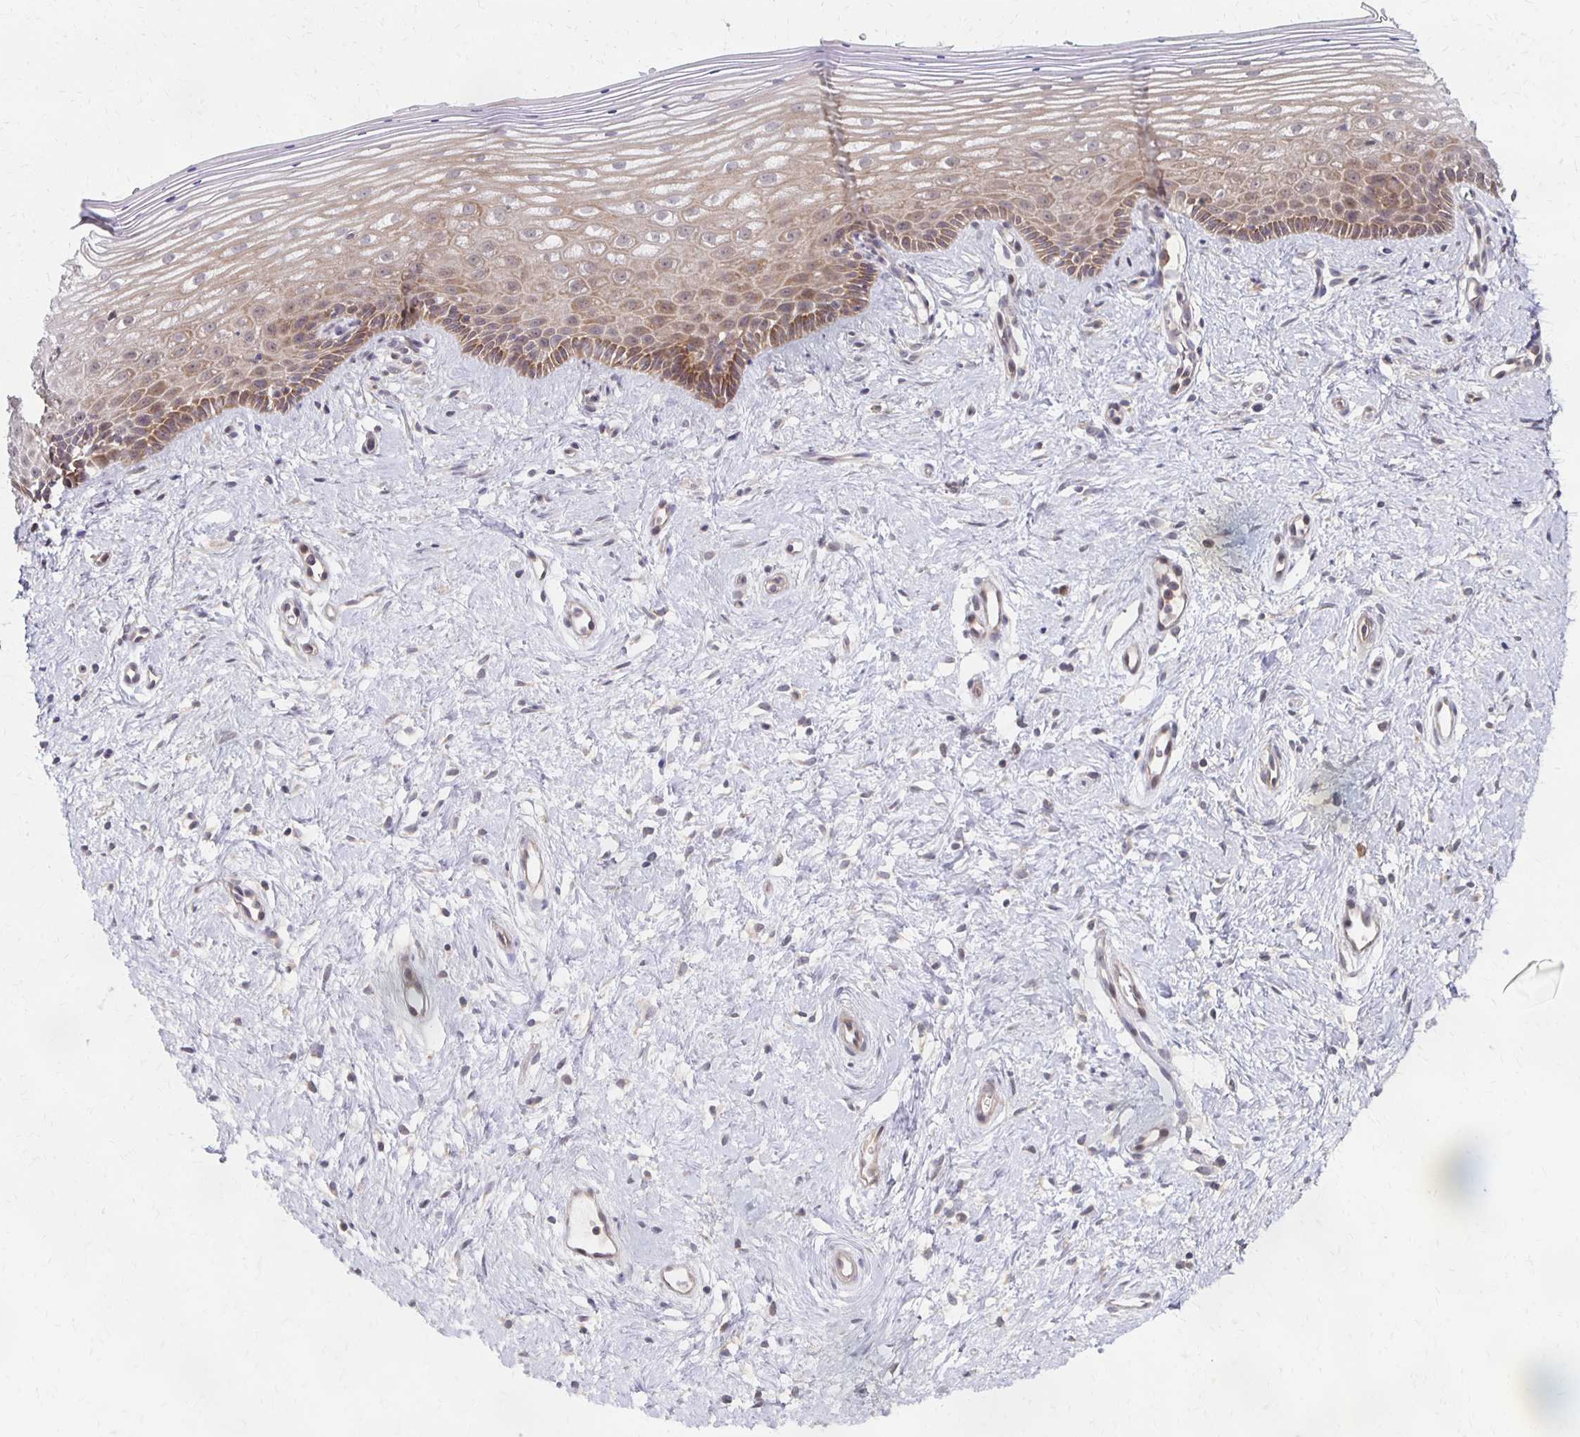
{"staining": {"intensity": "weak", "quantity": "25%-75%", "location": "cytoplasmic/membranous"}, "tissue": "vagina", "cell_type": "Squamous epithelial cells", "image_type": "normal", "snomed": [{"axis": "morphology", "description": "Normal tissue, NOS"}, {"axis": "topography", "description": "Vagina"}], "caption": "Squamous epithelial cells reveal low levels of weak cytoplasmic/membranous positivity in about 25%-75% of cells in unremarkable human vagina. (Stains: DAB (3,3'-diaminobenzidine) in brown, nuclei in blue, Microscopy: brightfield microscopy at high magnification).", "gene": "PRKCB", "patient": {"sex": "female", "age": 42}}